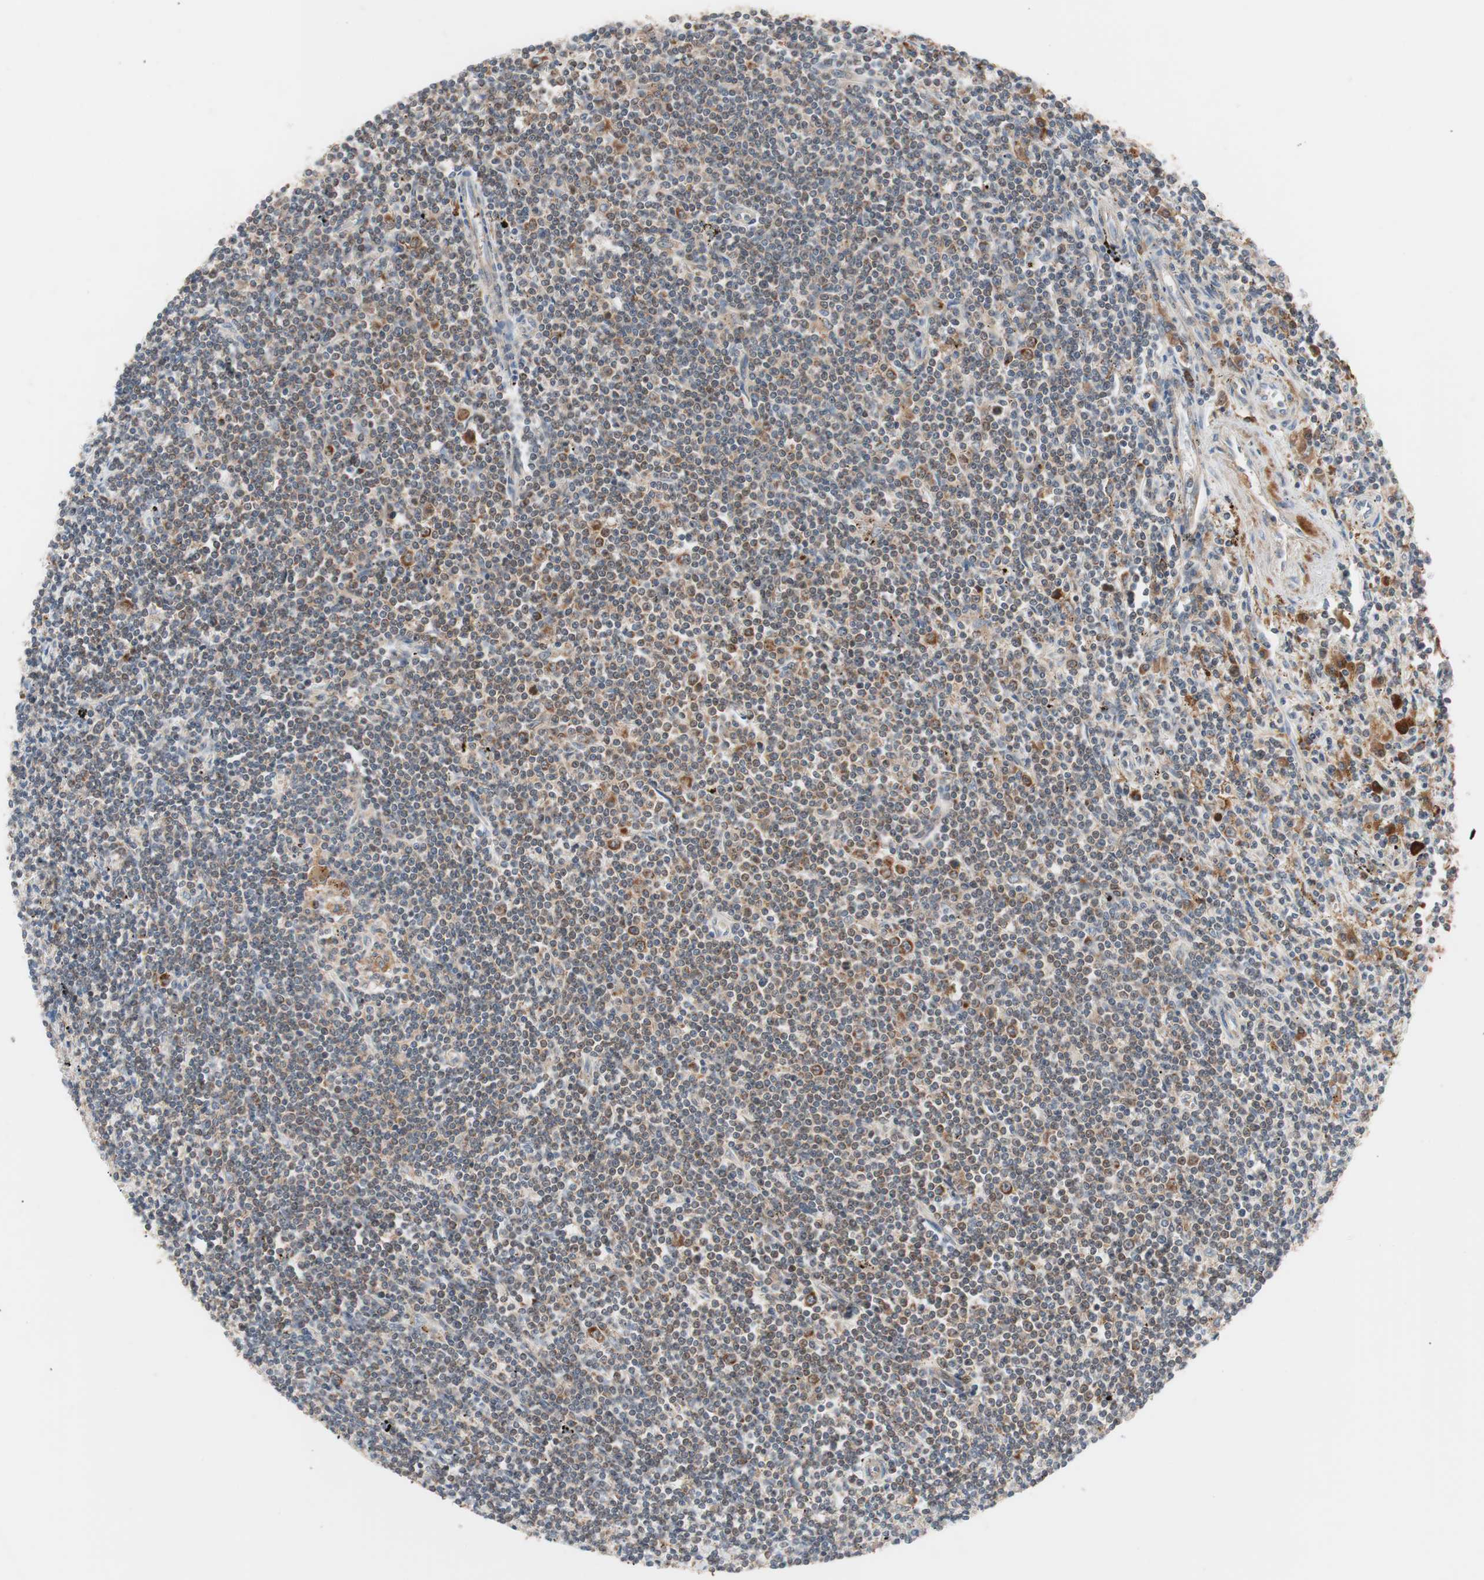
{"staining": {"intensity": "moderate", "quantity": ">75%", "location": "cytoplasmic/membranous"}, "tissue": "lymphoma", "cell_type": "Tumor cells", "image_type": "cancer", "snomed": [{"axis": "morphology", "description": "Malignant lymphoma, non-Hodgkin's type, Low grade"}, {"axis": "topography", "description": "Spleen"}], "caption": "Lymphoma was stained to show a protein in brown. There is medium levels of moderate cytoplasmic/membranous staining in approximately >75% of tumor cells.", "gene": "HMBS", "patient": {"sex": "male", "age": 76}}